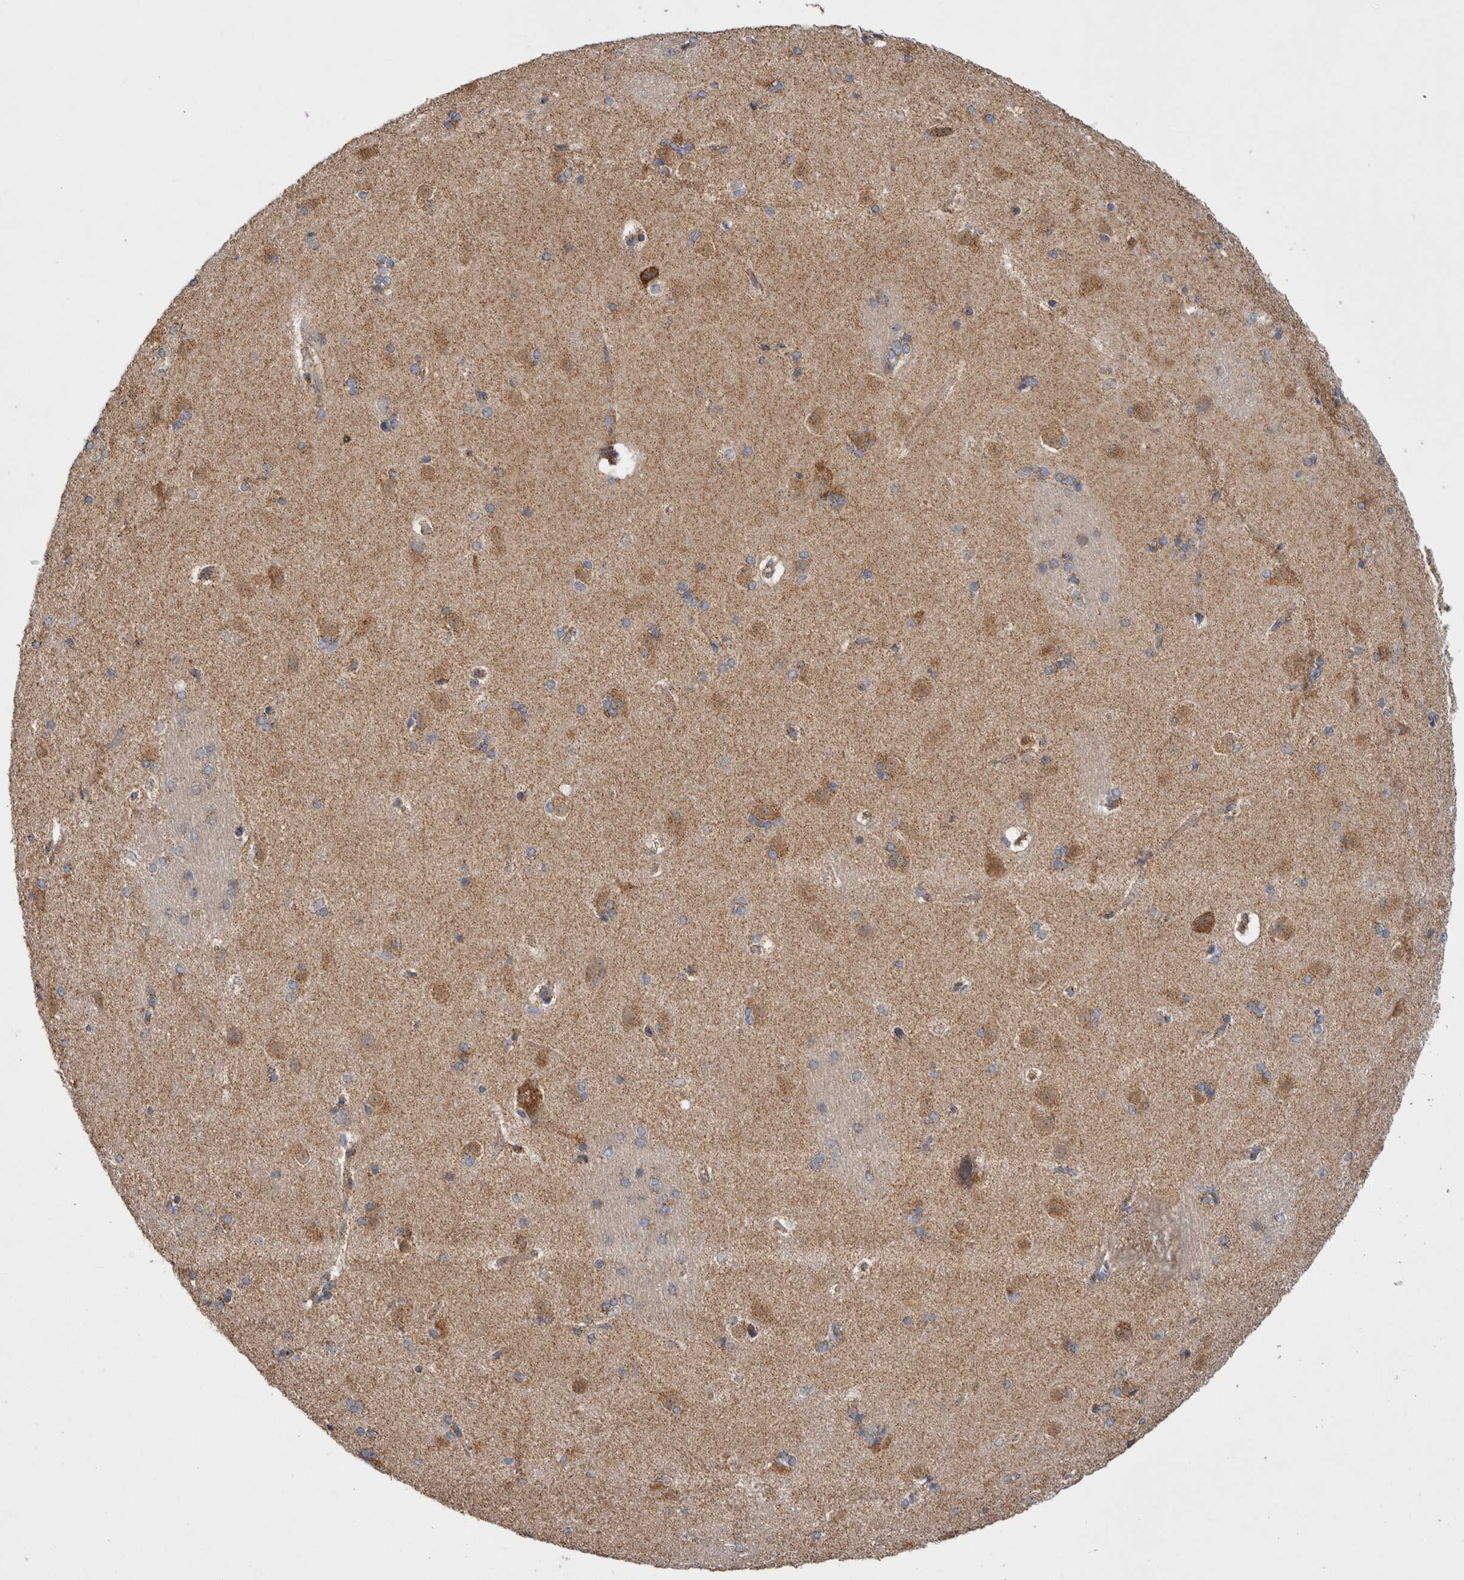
{"staining": {"intensity": "moderate", "quantity": "25%-75%", "location": "cytoplasmic/membranous"}, "tissue": "caudate", "cell_type": "Glial cells", "image_type": "normal", "snomed": [{"axis": "morphology", "description": "Normal tissue, NOS"}, {"axis": "topography", "description": "Lateral ventricle wall"}], "caption": "Glial cells demonstrate medium levels of moderate cytoplasmic/membranous staining in about 25%-75% of cells in unremarkable caudate. The protein is shown in brown color, while the nuclei are stained blue.", "gene": "IARS2", "patient": {"sex": "female", "age": 19}}